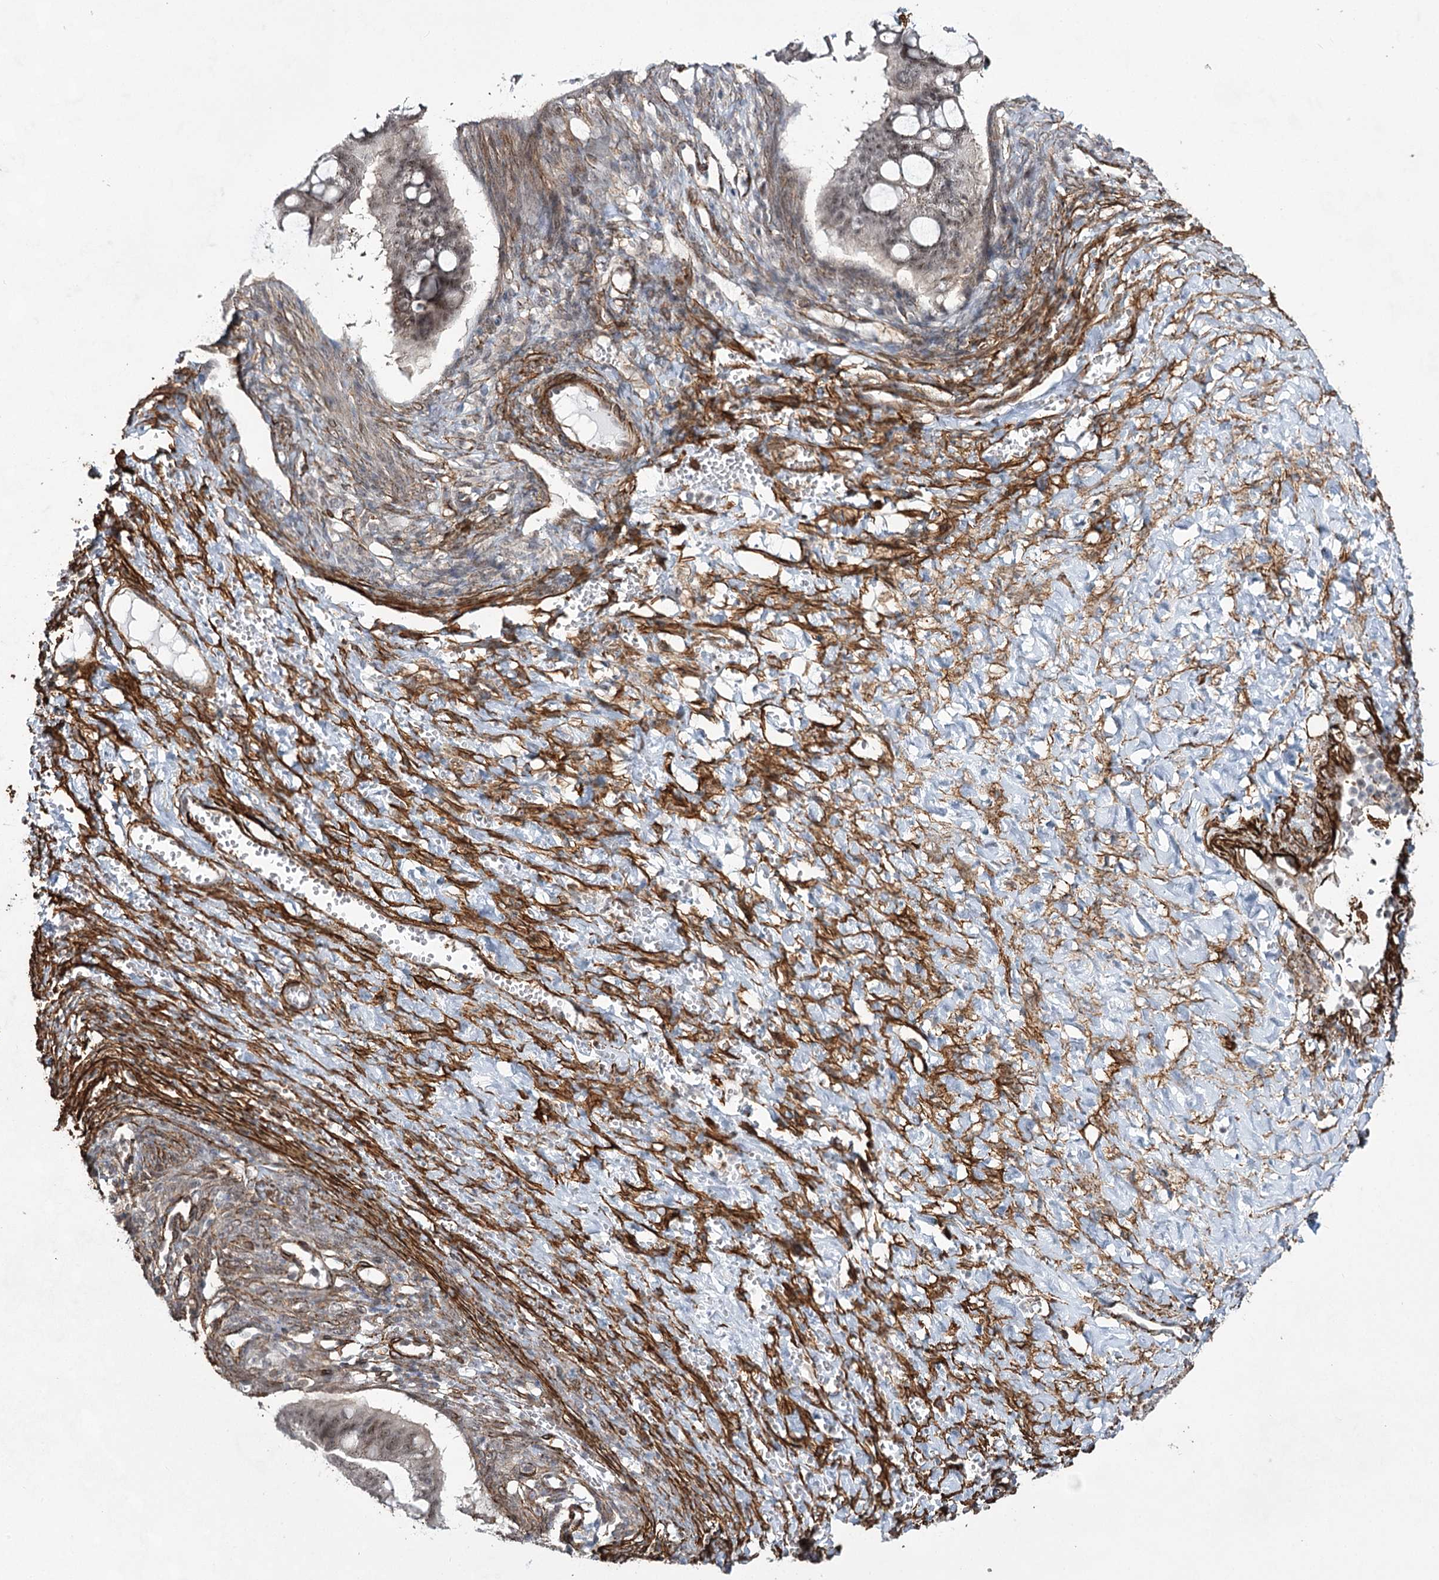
{"staining": {"intensity": "weak", "quantity": "<25%", "location": "nuclear"}, "tissue": "ovarian cancer", "cell_type": "Tumor cells", "image_type": "cancer", "snomed": [{"axis": "morphology", "description": "Cystadenocarcinoma, mucinous, NOS"}, {"axis": "topography", "description": "Ovary"}], "caption": "Ovarian mucinous cystadenocarcinoma stained for a protein using IHC reveals no positivity tumor cells.", "gene": "CWF19L1", "patient": {"sex": "female", "age": 73}}